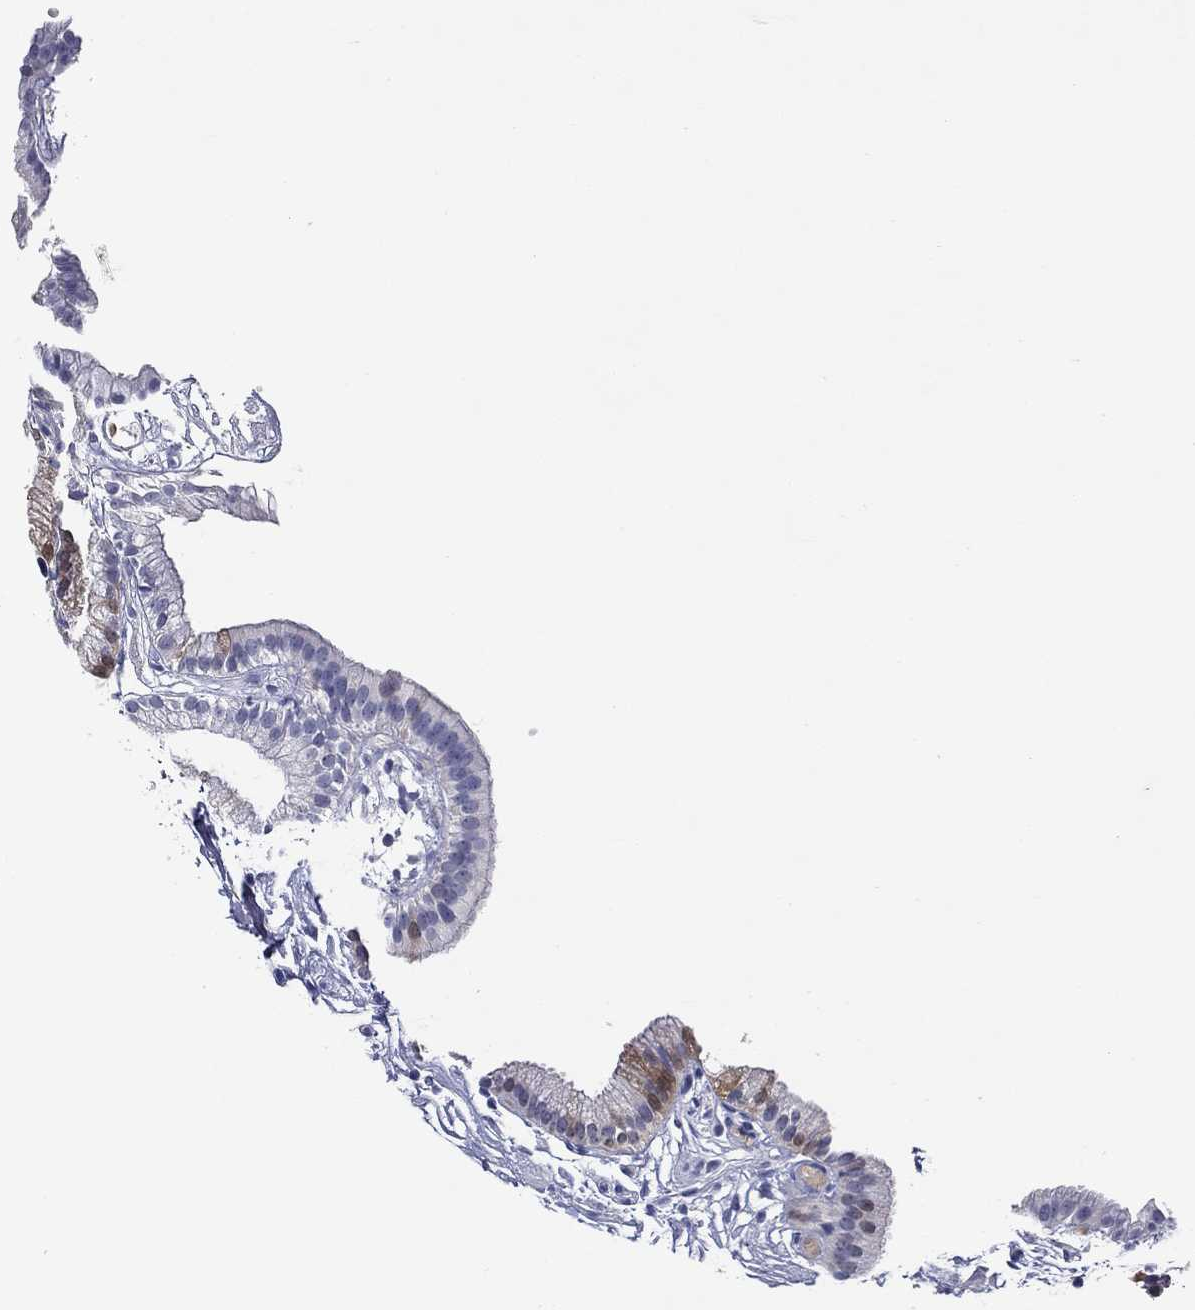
{"staining": {"intensity": "moderate", "quantity": "<25%", "location": "cytoplasmic/membranous,nuclear"}, "tissue": "gallbladder", "cell_type": "Glandular cells", "image_type": "normal", "snomed": [{"axis": "morphology", "description": "Normal tissue, NOS"}, {"axis": "topography", "description": "Gallbladder"}], "caption": "Protein expression analysis of unremarkable human gallbladder reveals moderate cytoplasmic/membranous,nuclear staining in about <25% of glandular cells. Immunohistochemistry stains the protein in brown and the nuclei are stained blue.", "gene": "DDTL", "patient": {"sex": "female", "age": 45}}